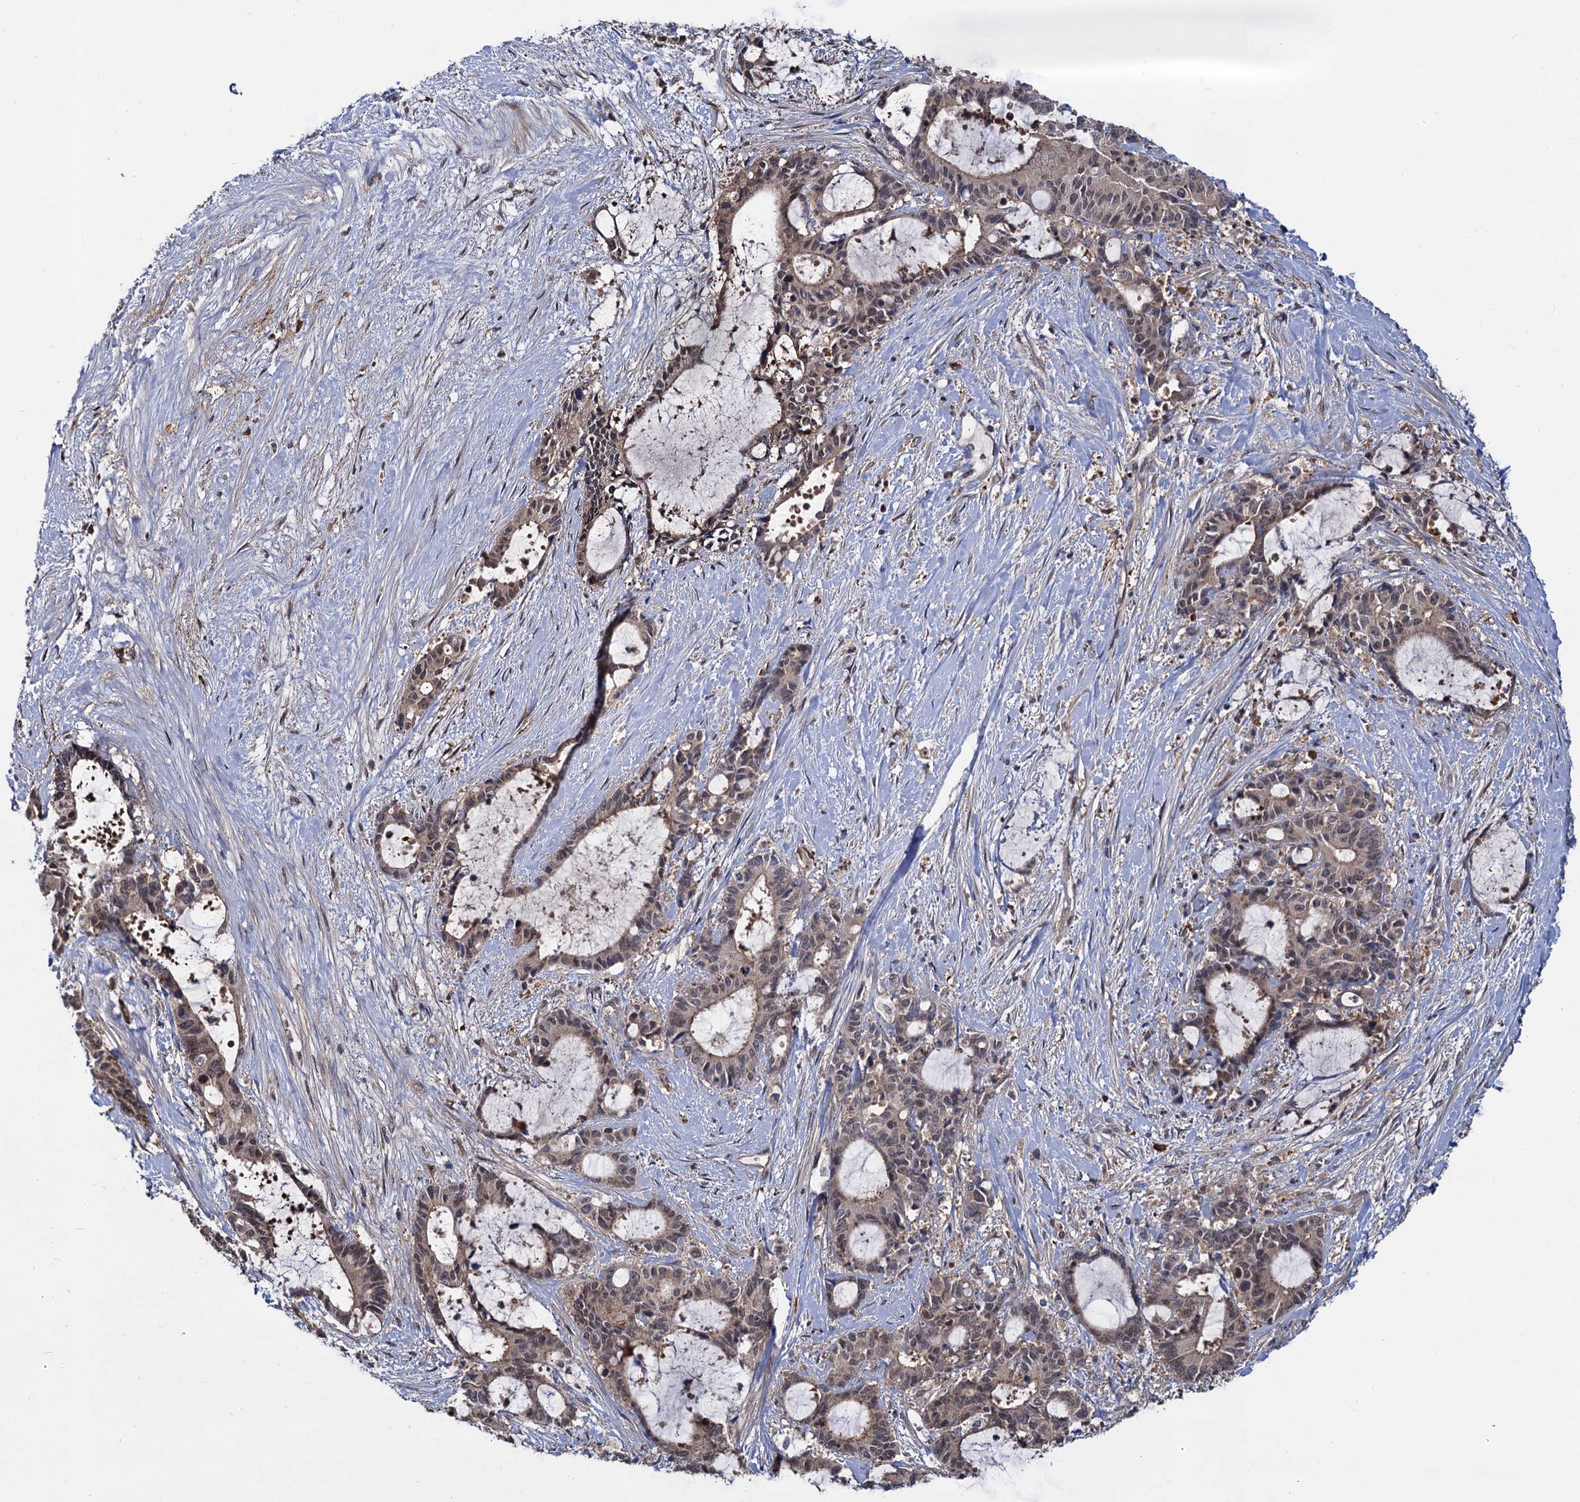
{"staining": {"intensity": "weak", "quantity": "25%-75%", "location": "cytoplasmic/membranous"}, "tissue": "liver cancer", "cell_type": "Tumor cells", "image_type": "cancer", "snomed": [{"axis": "morphology", "description": "Normal tissue, NOS"}, {"axis": "morphology", "description": "Cholangiocarcinoma"}, {"axis": "topography", "description": "Liver"}, {"axis": "topography", "description": "Peripheral nerve tissue"}], "caption": "Human liver cancer stained with a brown dye displays weak cytoplasmic/membranous positive positivity in approximately 25%-75% of tumor cells.", "gene": "SELENOP", "patient": {"sex": "female", "age": 73}}